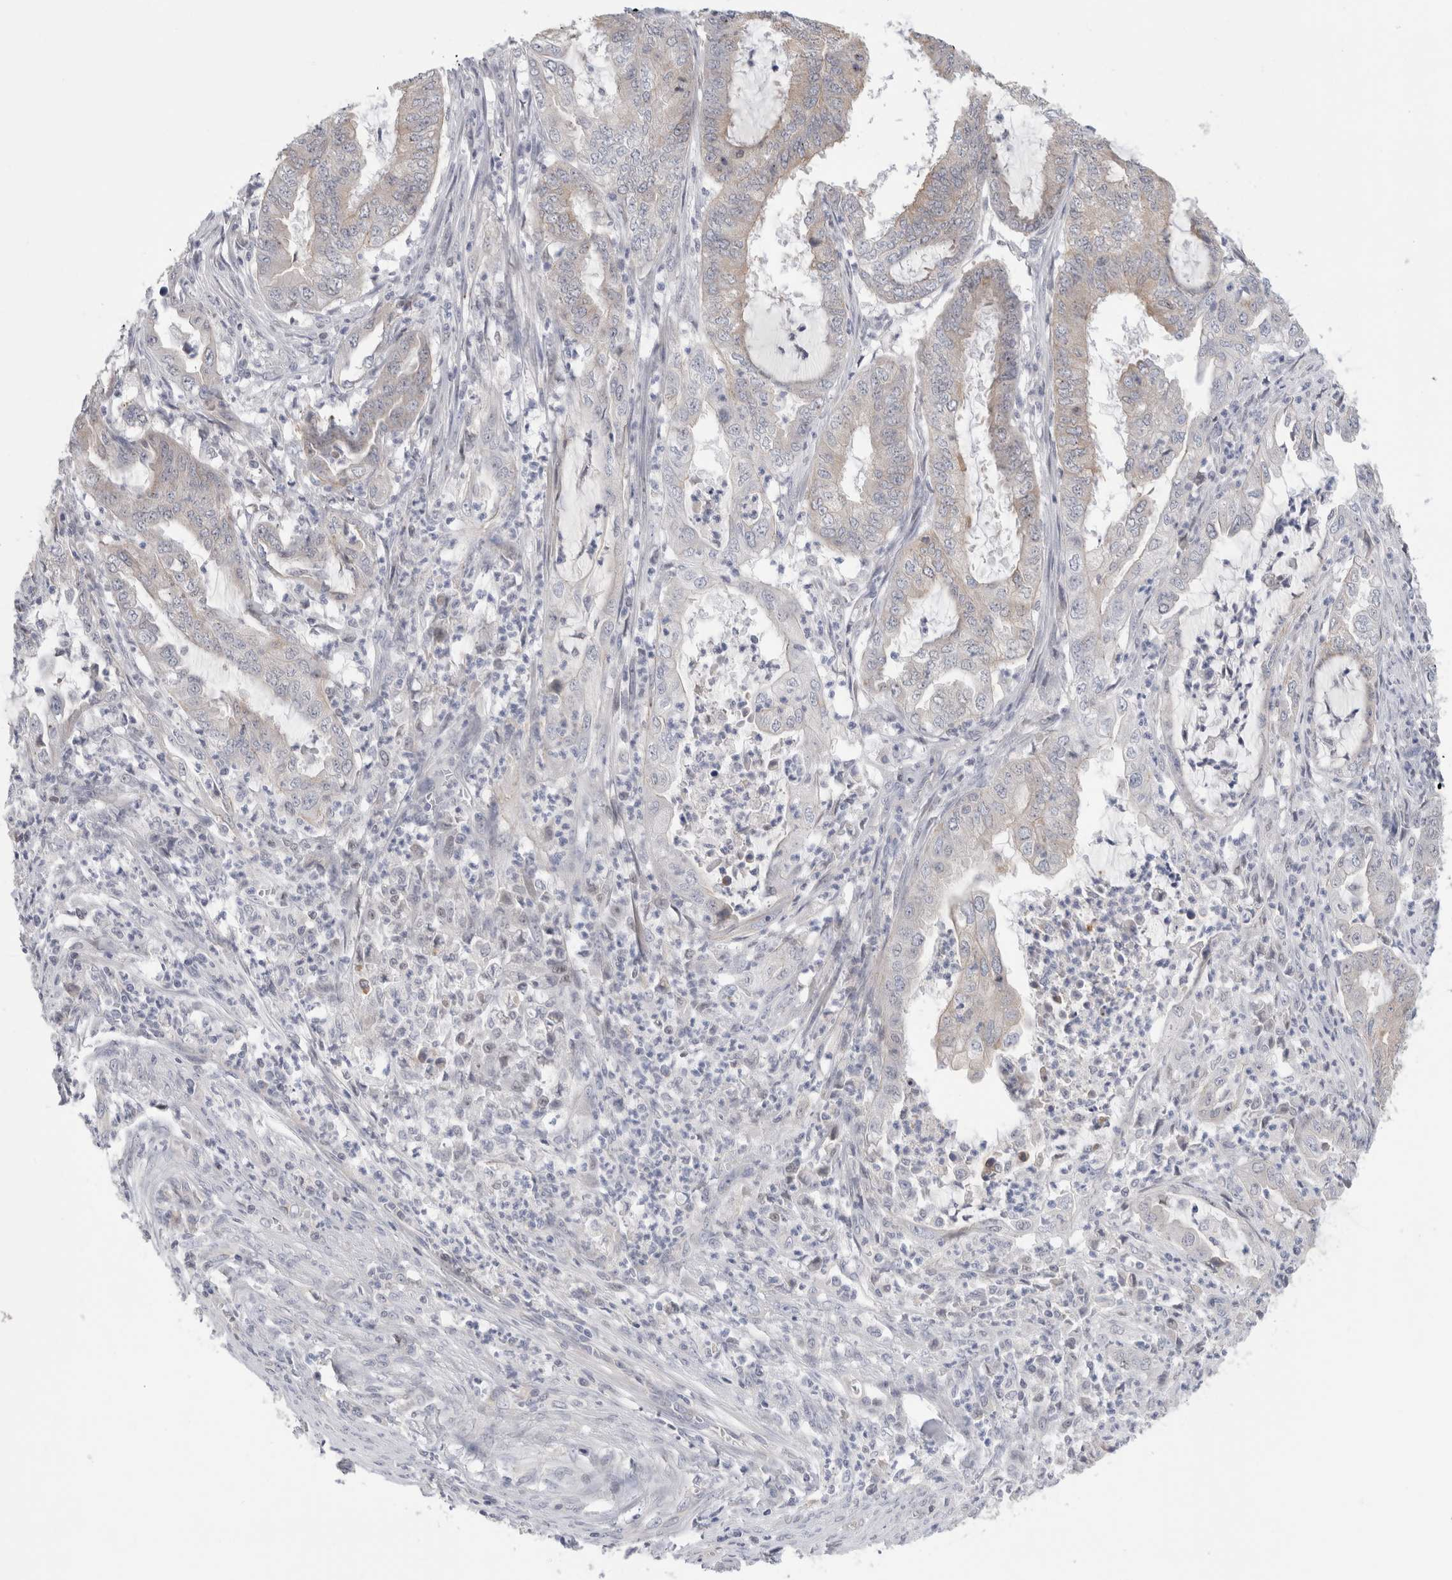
{"staining": {"intensity": "negative", "quantity": "none", "location": "none"}, "tissue": "endometrial cancer", "cell_type": "Tumor cells", "image_type": "cancer", "snomed": [{"axis": "morphology", "description": "Adenocarcinoma, NOS"}, {"axis": "topography", "description": "Endometrium"}], "caption": "Photomicrograph shows no significant protein expression in tumor cells of endometrial cancer. Brightfield microscopy of immunohistochemistry stained with DAB (brown) and hematoxylin (blue), captured at high magnification.", "gene": "SYTL5", "patient": {"sex": "female", "age": 51}}